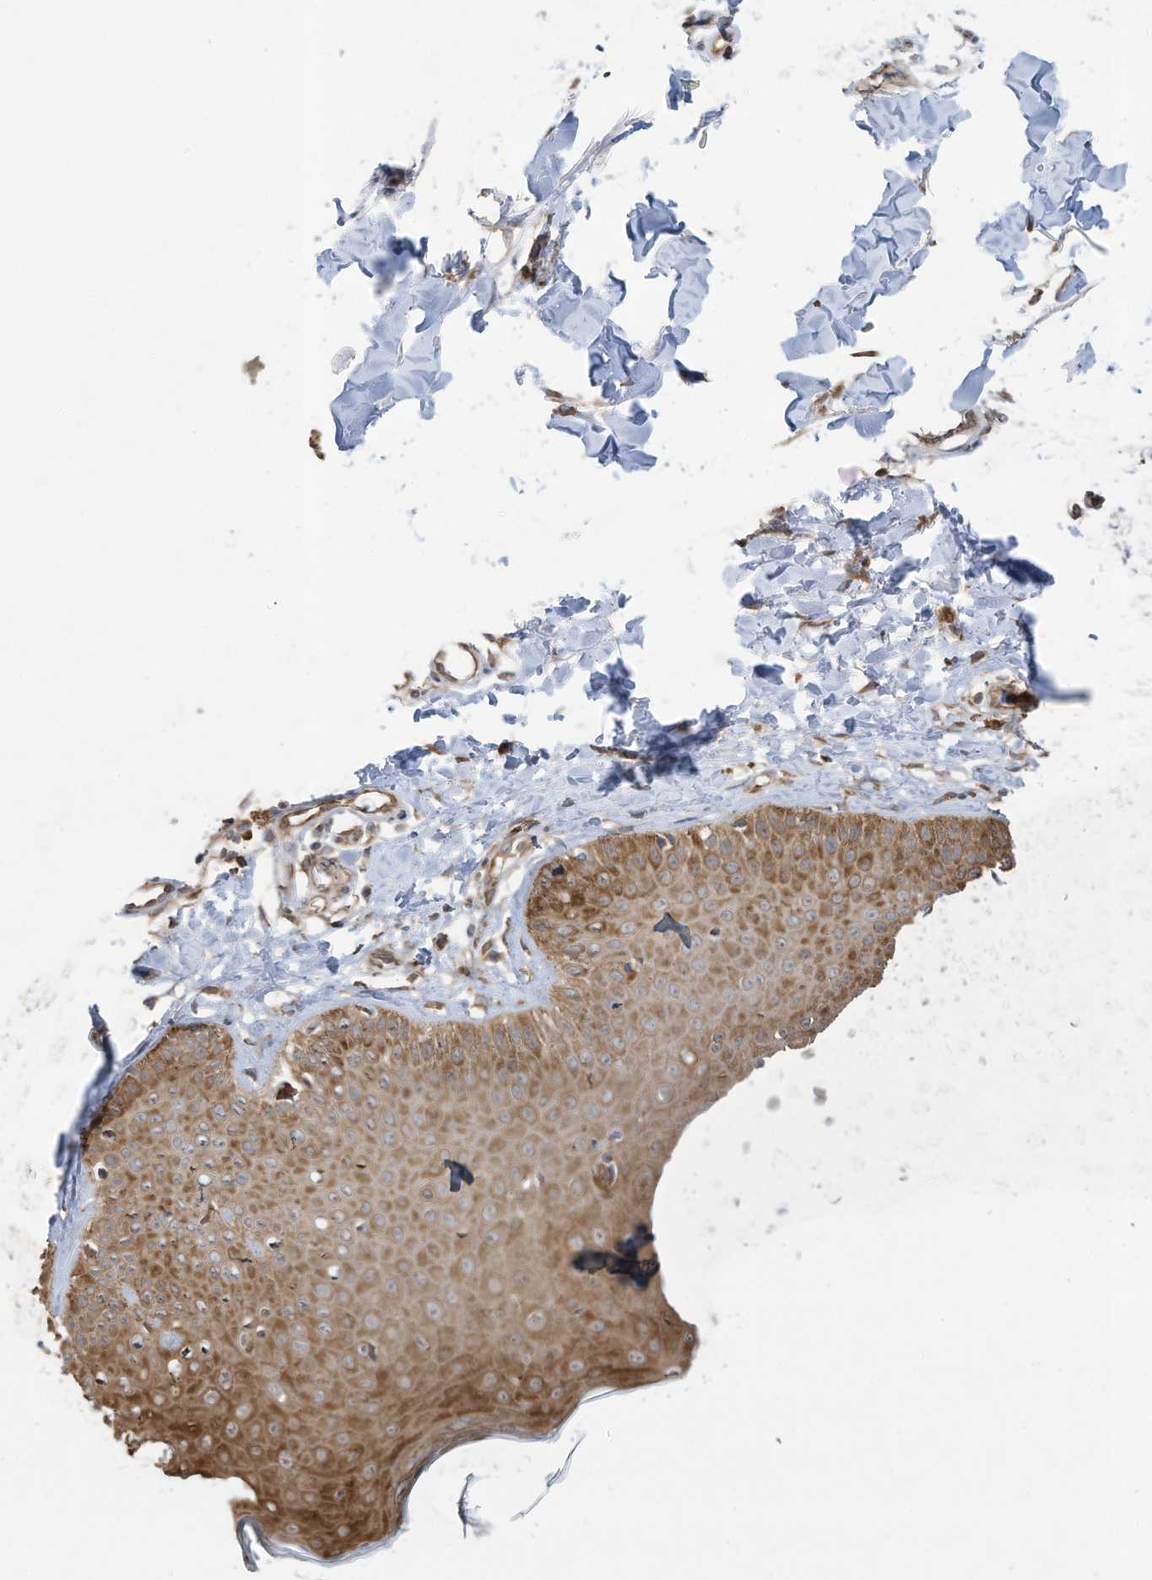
{"staining": {"intensity": "moderate", "quantity": ">75%", "location": "cytoplasmic/membranous"}, "tissue": "skin", "cell_type": "Fibroblasts", "image_type": "normal", "snomed": [{"axis": "morphology", "description": "Normal tissue, NOS"}, {"axis": "topography", "description": "Skin"}], "caption": "This micrograph shows IHC staining of normal human skin, with medium moderate cytoplasmic/membranous positivity in approximately >75% of fibroblasts.", "gene": "USE1", "patient": {"sex": "male", "age": 52}}